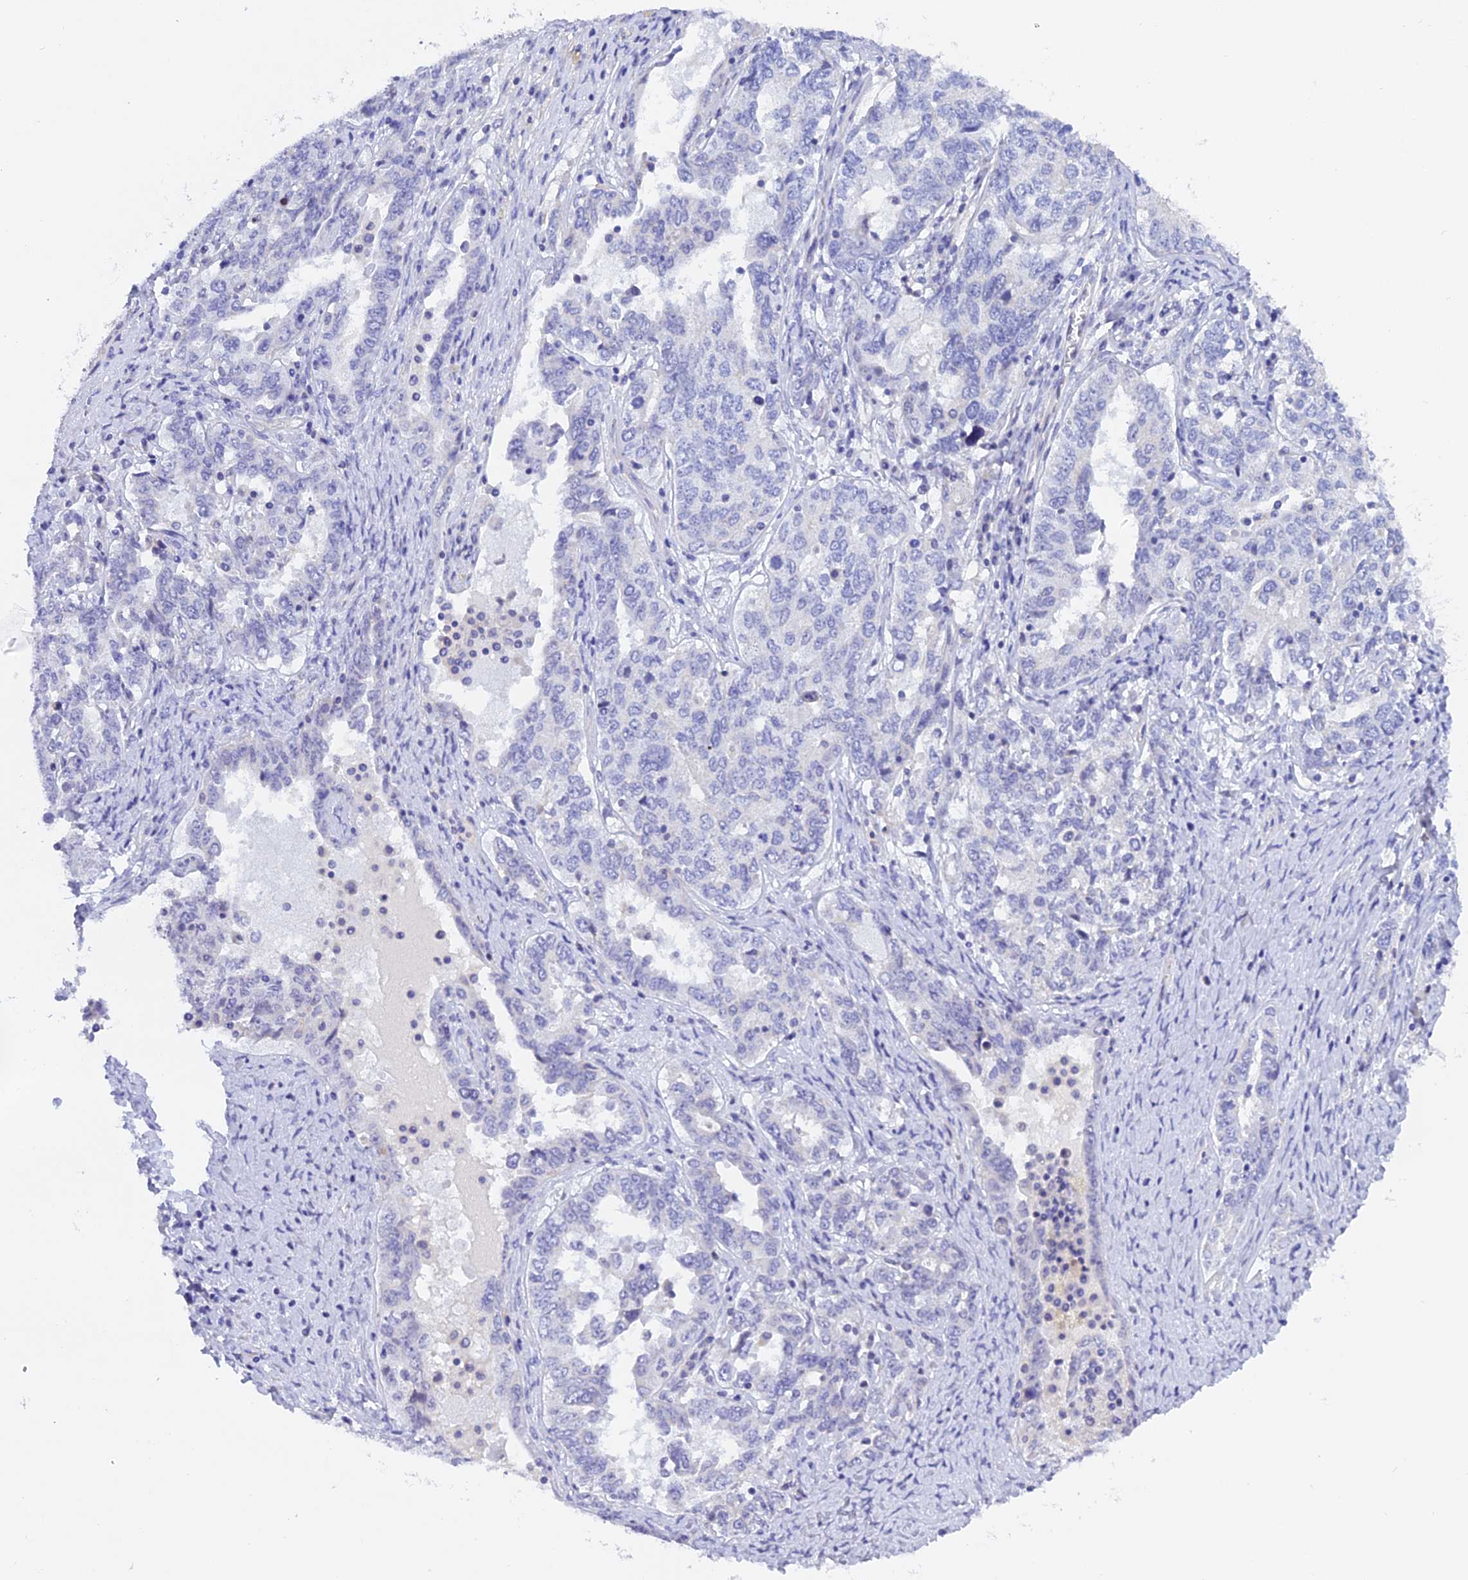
{"staining": {"intensity": "negative", "quantity": "none", "location": "none"}, "tissue": "ovarian cancer", "cell_type": "Tumor cells", "image_type": "cancer", "snomed": [{"axis": "morphology", "description": "Carcinoma, endometroid"}, {"axis": "topography", "description": "Ovary"}], "caption": "This photomicrograph is of endometroid carcinoma (ovarian) stained with IHC to label a protein in brown with the nuclei are counter-stained blue. There is no positivity in tumor cells.", "gene": "C17orf67", "patient": {"sex": "female", "age": 62}}